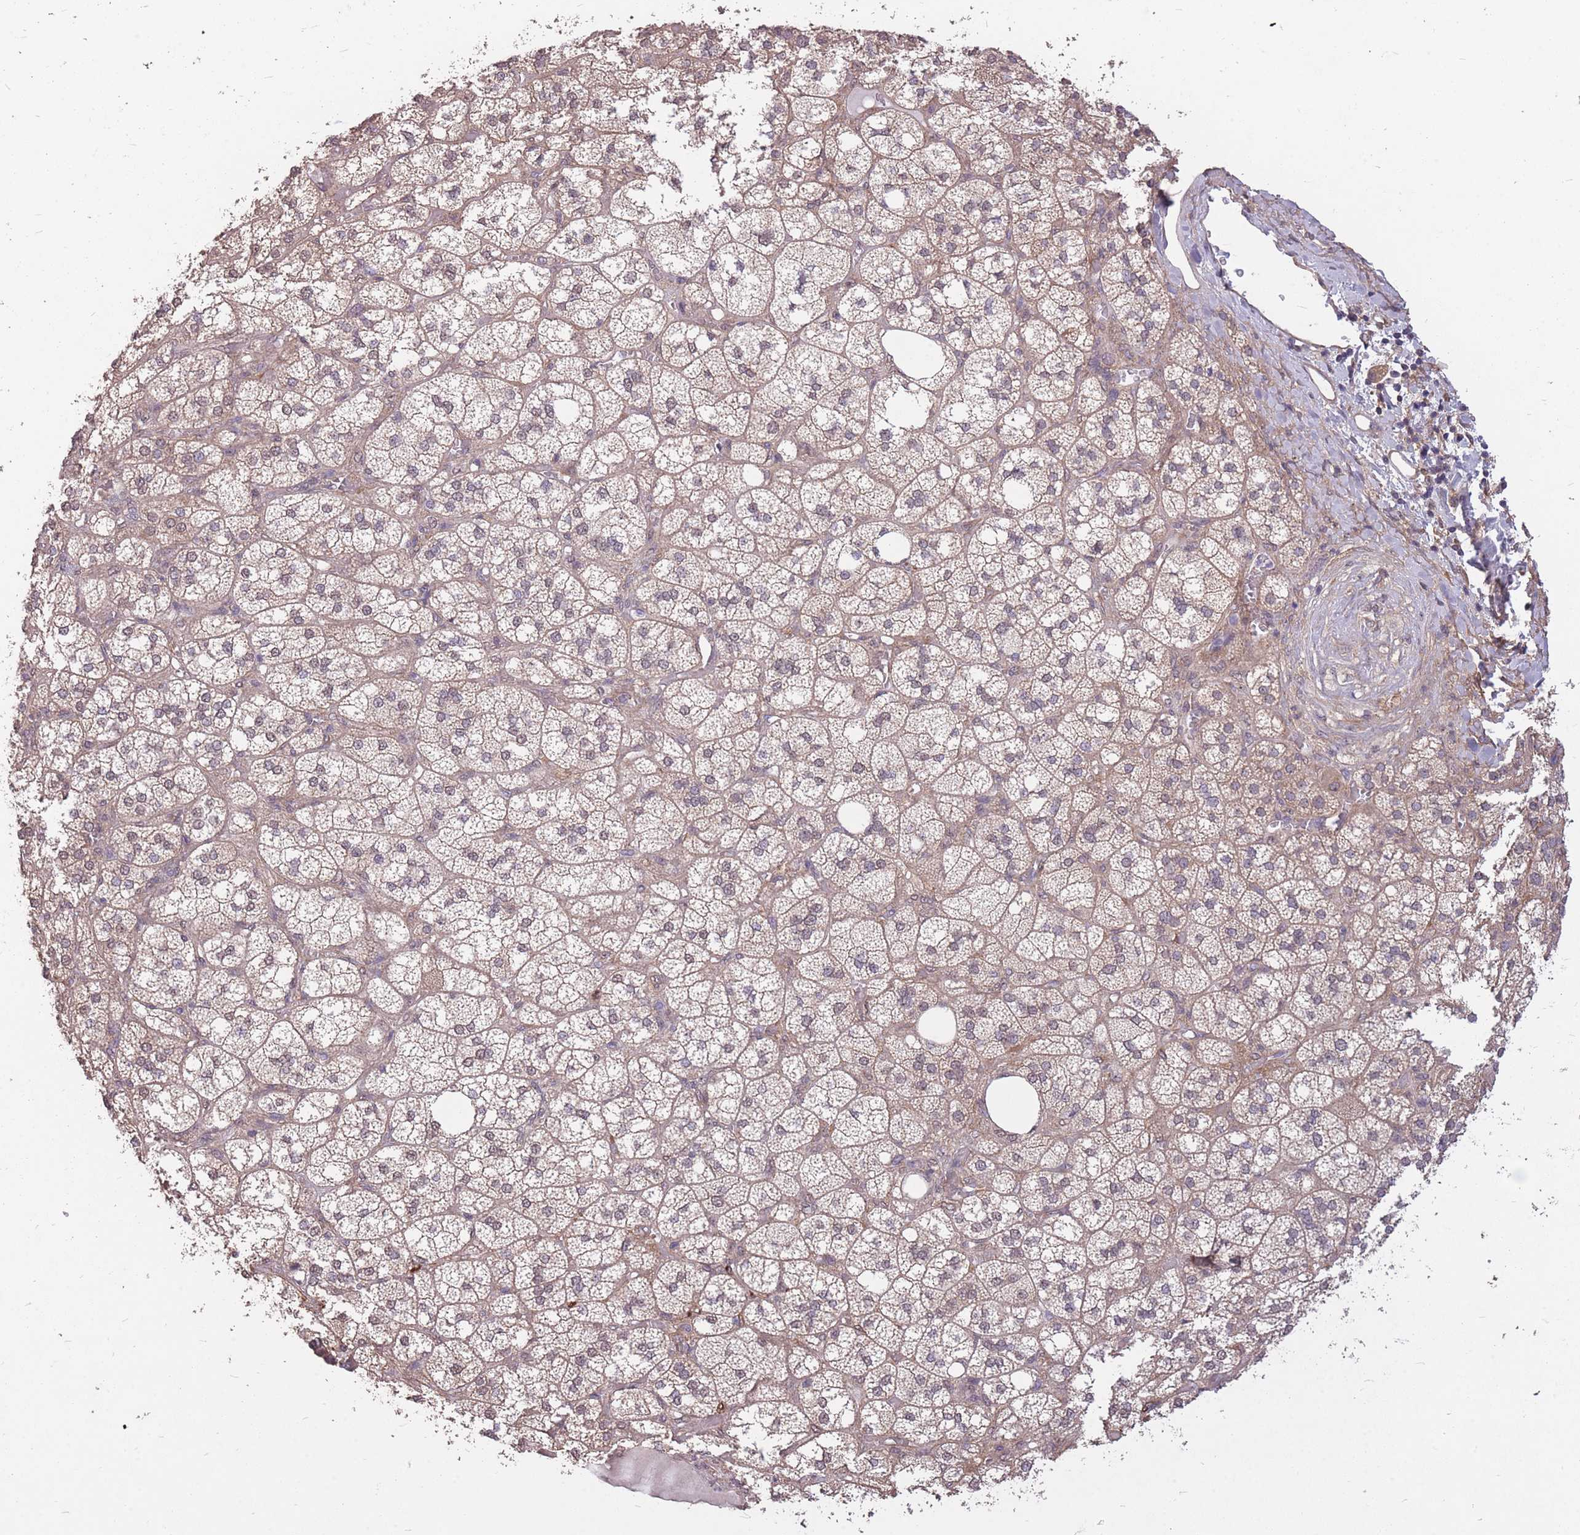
{"staining": {"intensity": "moderate", "quantity": "25%-75%", "location": "cytoplasmic/membranous"}, "tissue": "adrenal gland", "cell_type": "Glandular cells", "image_type": "normal", "snomed": [{"axis": "morphology", "description": "Normal tissue, NOS"}, {"axis": "topography", "description": "Adrenal gland"}], "caption": "Protein staining of unremarkable adrenal gland shows moderate cytoplasmic/membranous expression in approximately 25%-75% of glandular cells.", "gene": "DYNC1LI2", "patient": {"sex": "male", "age": 61}}